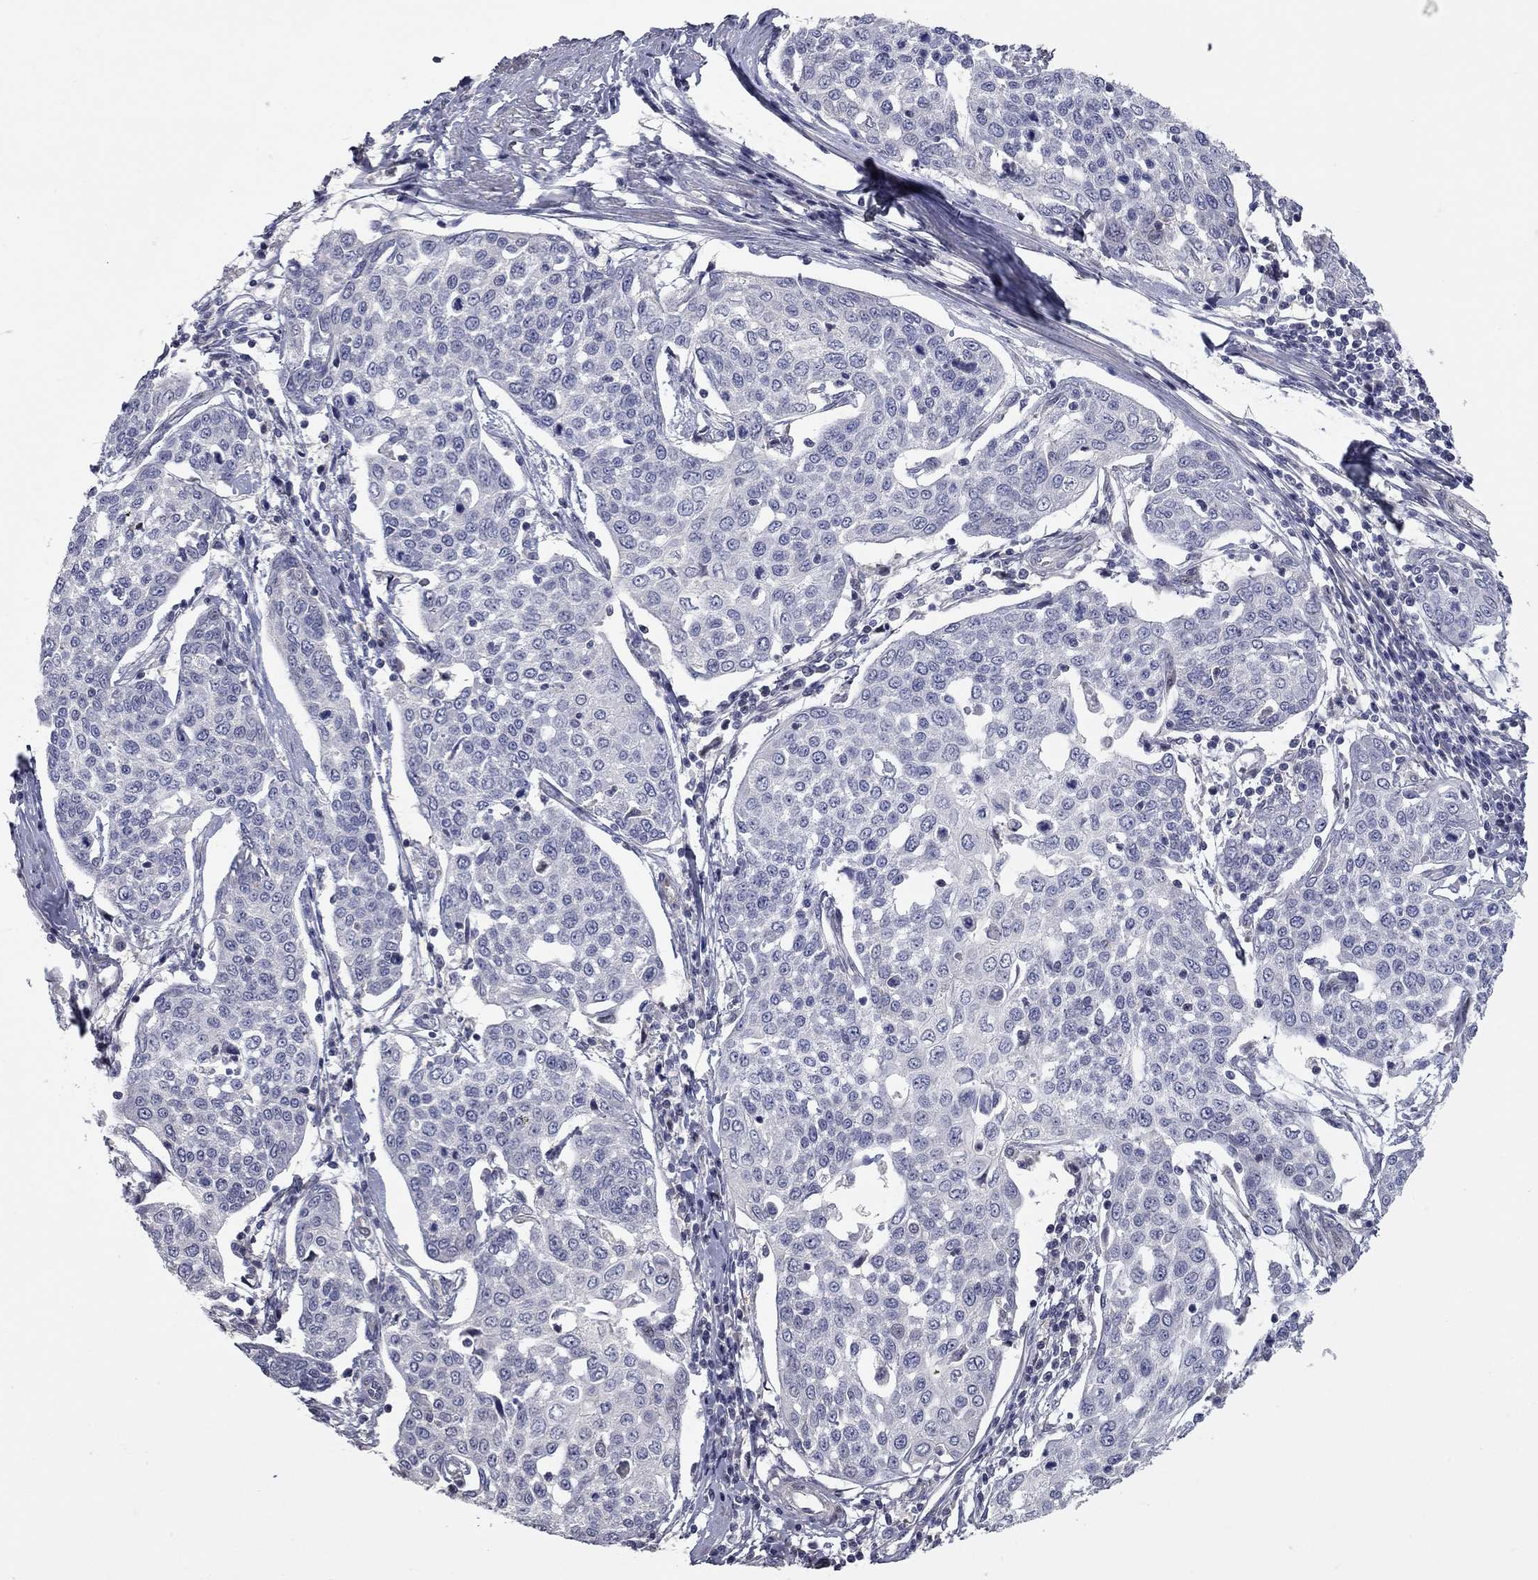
{"staining": {"intensity": "negative", "quantity": "none", "location": "none"}, "tissue": "cervical cancer", "cell_type": "Tumor cells", "image_type": "cancer", "snomed": [{"axis": "morphology", "description": "Squamous cell carcinoma, NOS"}, {"axis": "topography", "description": "Cervix"}], "caption": "Tumor cells show no significant expression in cervical cancer (squamous cell carcinoma). Brightfield microscopy of IHC stained with DAB (brown) and hematoxylin (blue), captured at high magnification.", "gene": "DUSP7", "patient": {"sex": "female", "age": 34}}